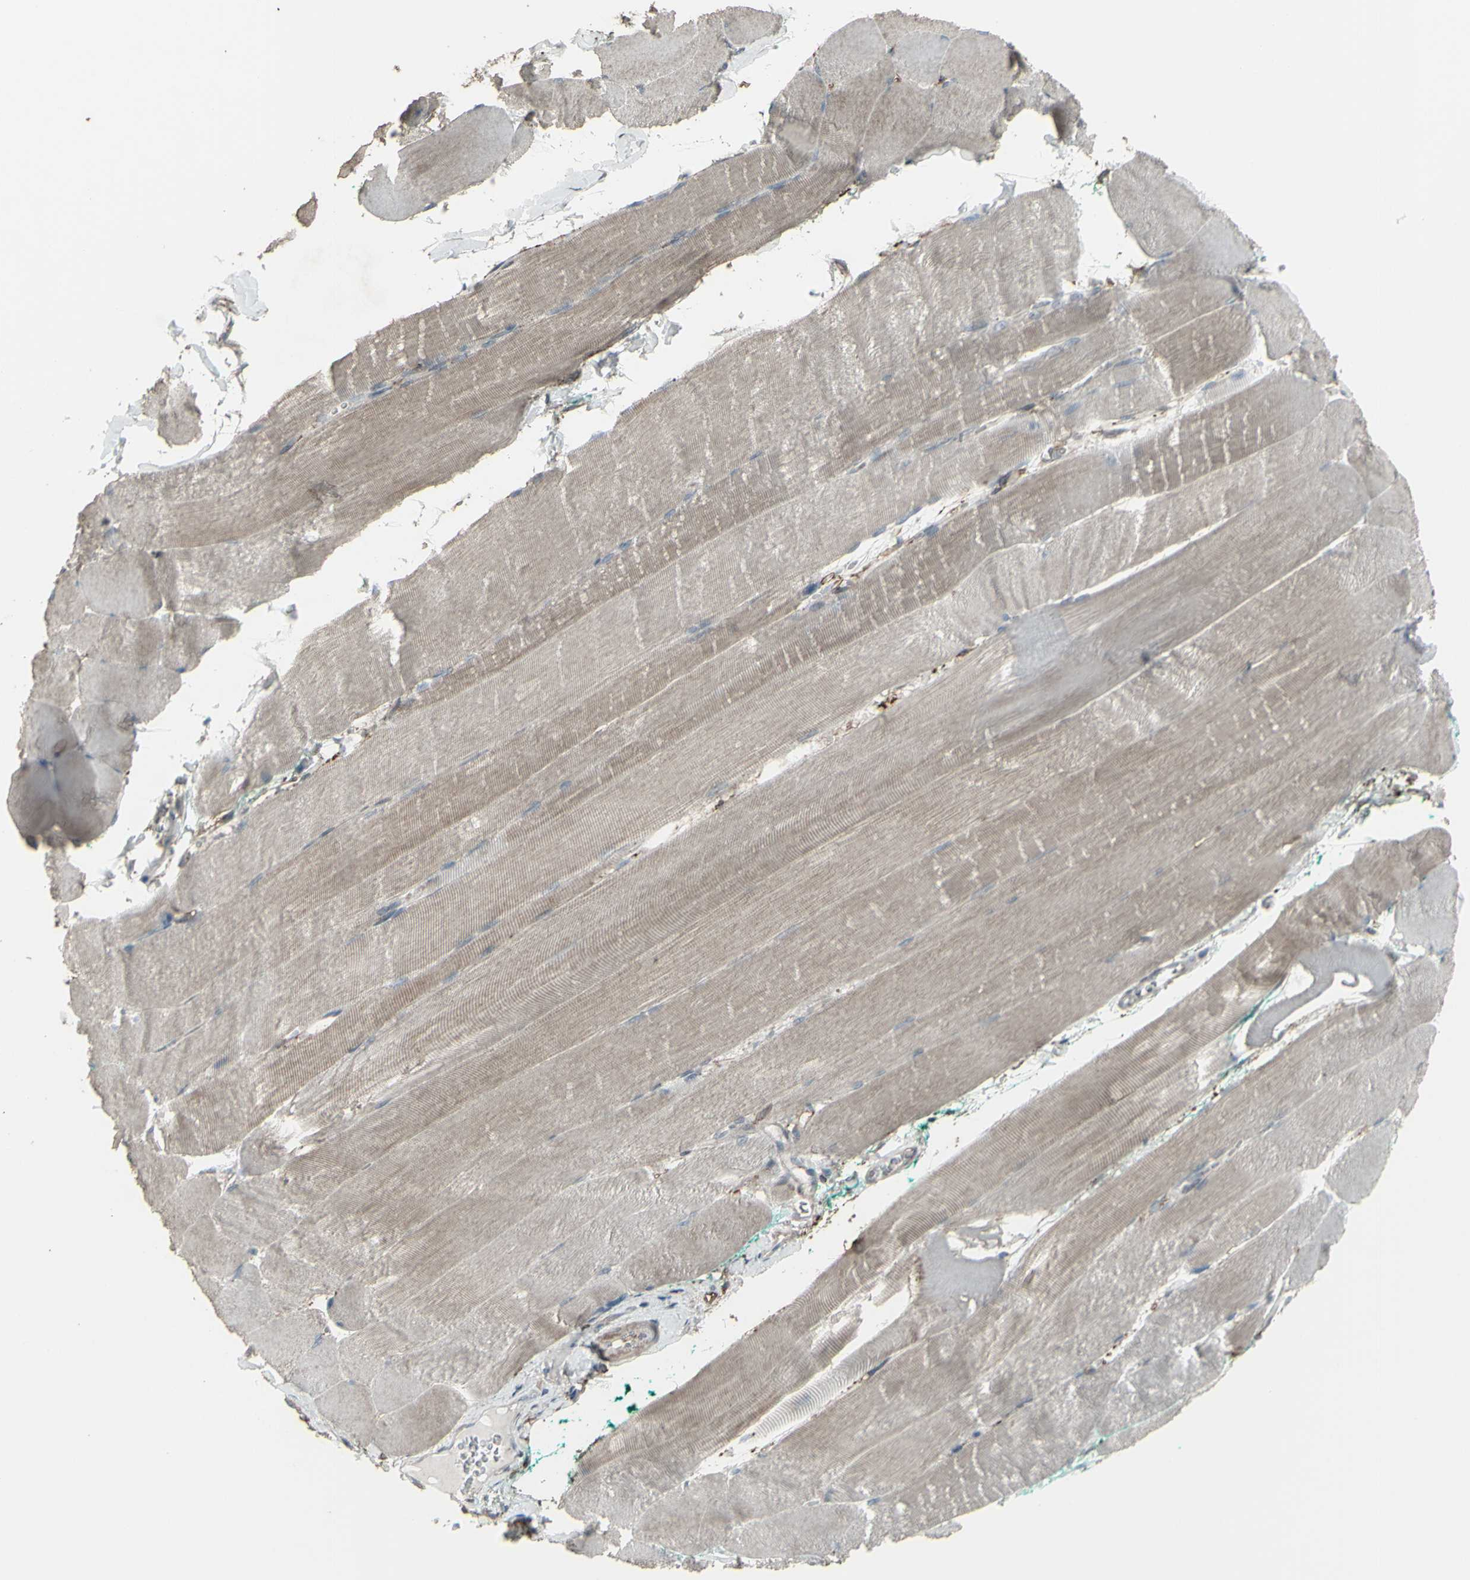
{"staining": {"intensity": "weak", "quantity": "25%-75%", "location": "cytoplasmic/membranous"}, "tissue": "skeletal muscle", "cell_type": "Myocytes", "image_type": "normal", "snomed": [{"axis": "morphology", "description": "Normal tissue, NOS"}, {"axis": "morphology", "description": "Squamous cell carcinoma, NOS"}, {"axis": "topography", "description": "Skeletal muscle"}], "caption": "Skeletal muscle stained with IHC reveals weak cytoplasmic/membranous staining in approximately 25%-75% of myocytes. The protein is shown in brown color, while the nuclei are stained blue.", "gene": "SMO", "patient": {"sex": "male", "age": 51}}